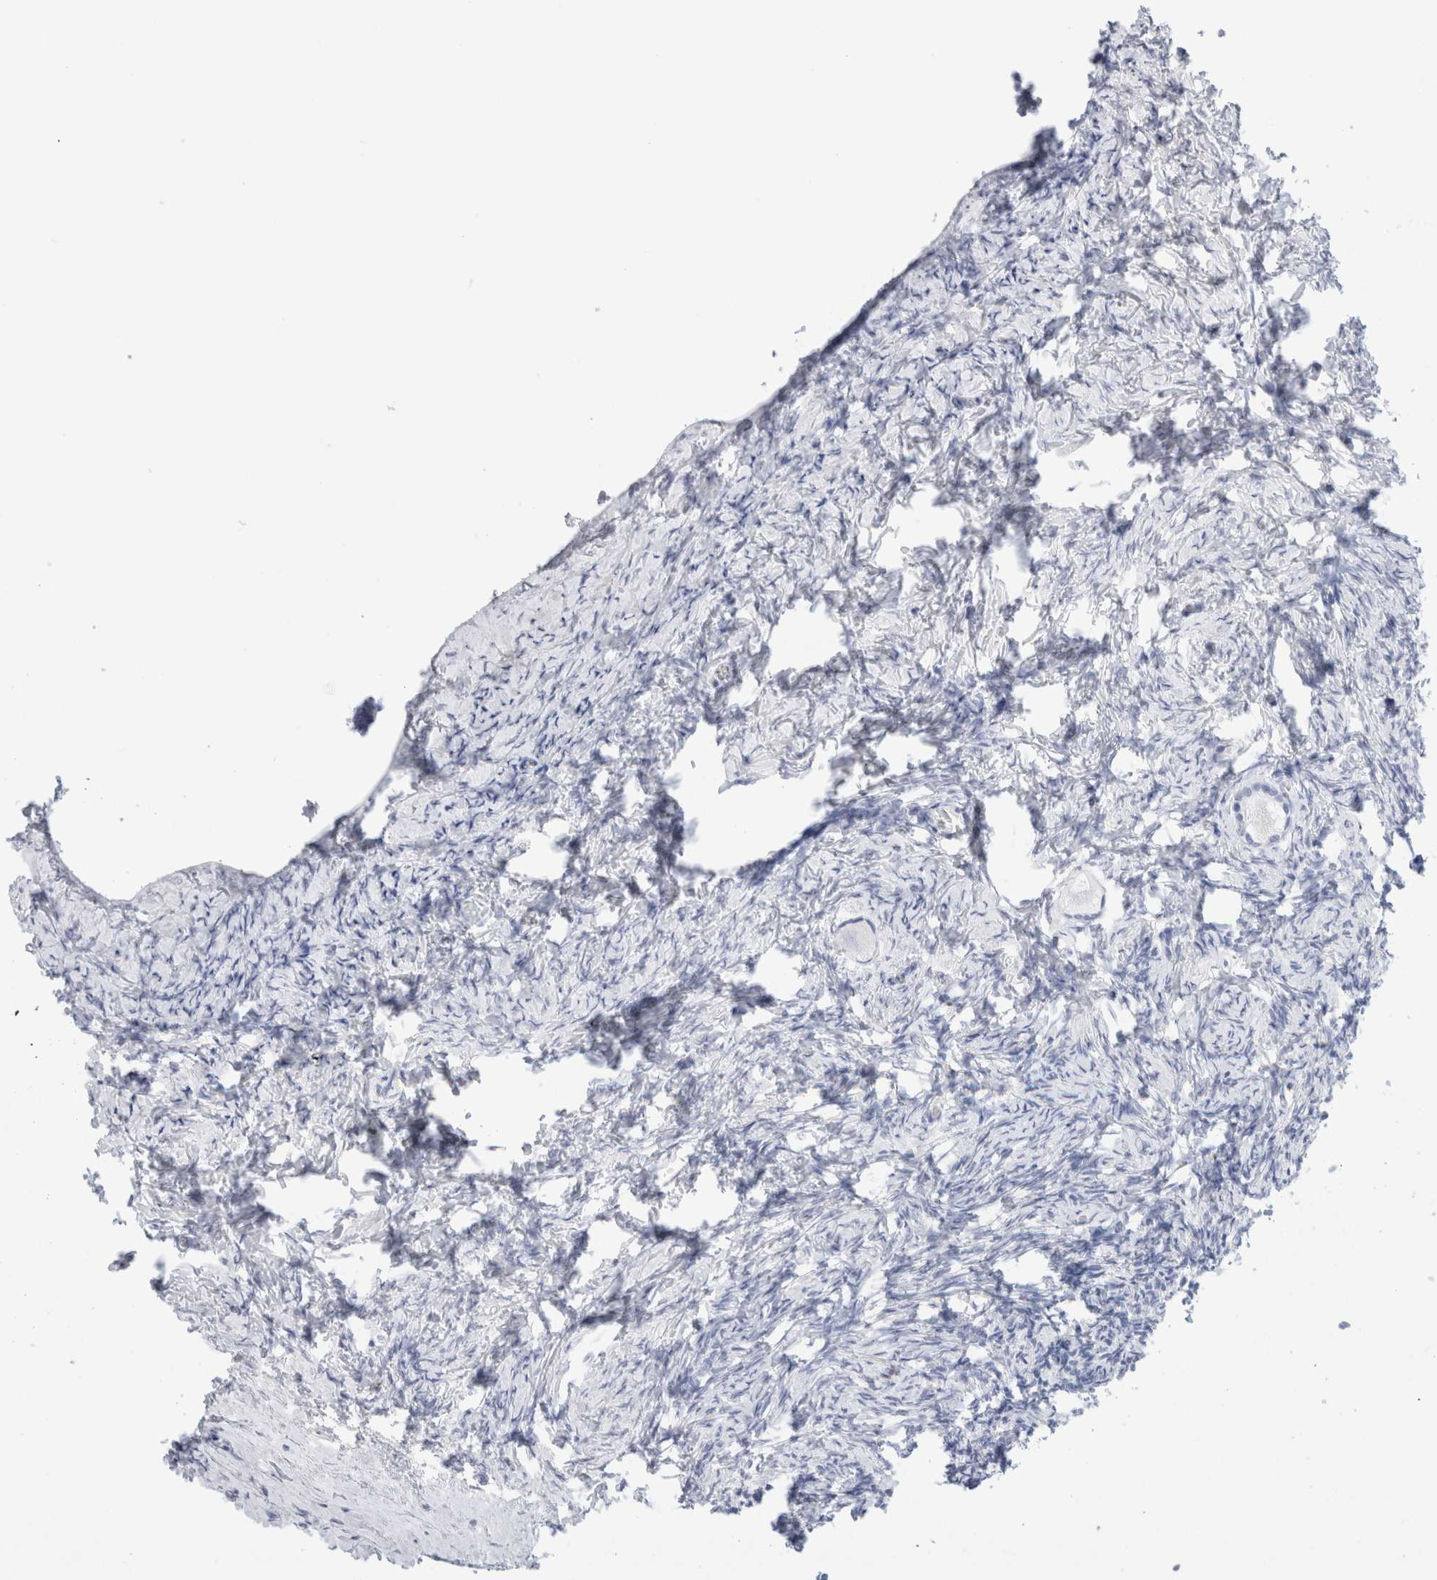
{"staining": {"intensity": "negative", "quantity": "none", "location": "none"}, "tissue": "ovary", "cell_type": "Follicle cells", "image_type": "normal", "snomed": [{"axis": "morphology", "description": "Normal tissue, NOS"}, {"axis": "topography", "description": "Ovary"}], "caption": "This histopathology image is of normal ovary stained with immunohistochemistry to label a protein in brown with the nuclei are counter-stained blue. There is no staining in follicle cells. (DAB (3,3'-diaminobenzidine) IHC with hematoxylin counter stain).", "gene": "ECHDC2", "patient": {"sex": "female", "age": 27}}